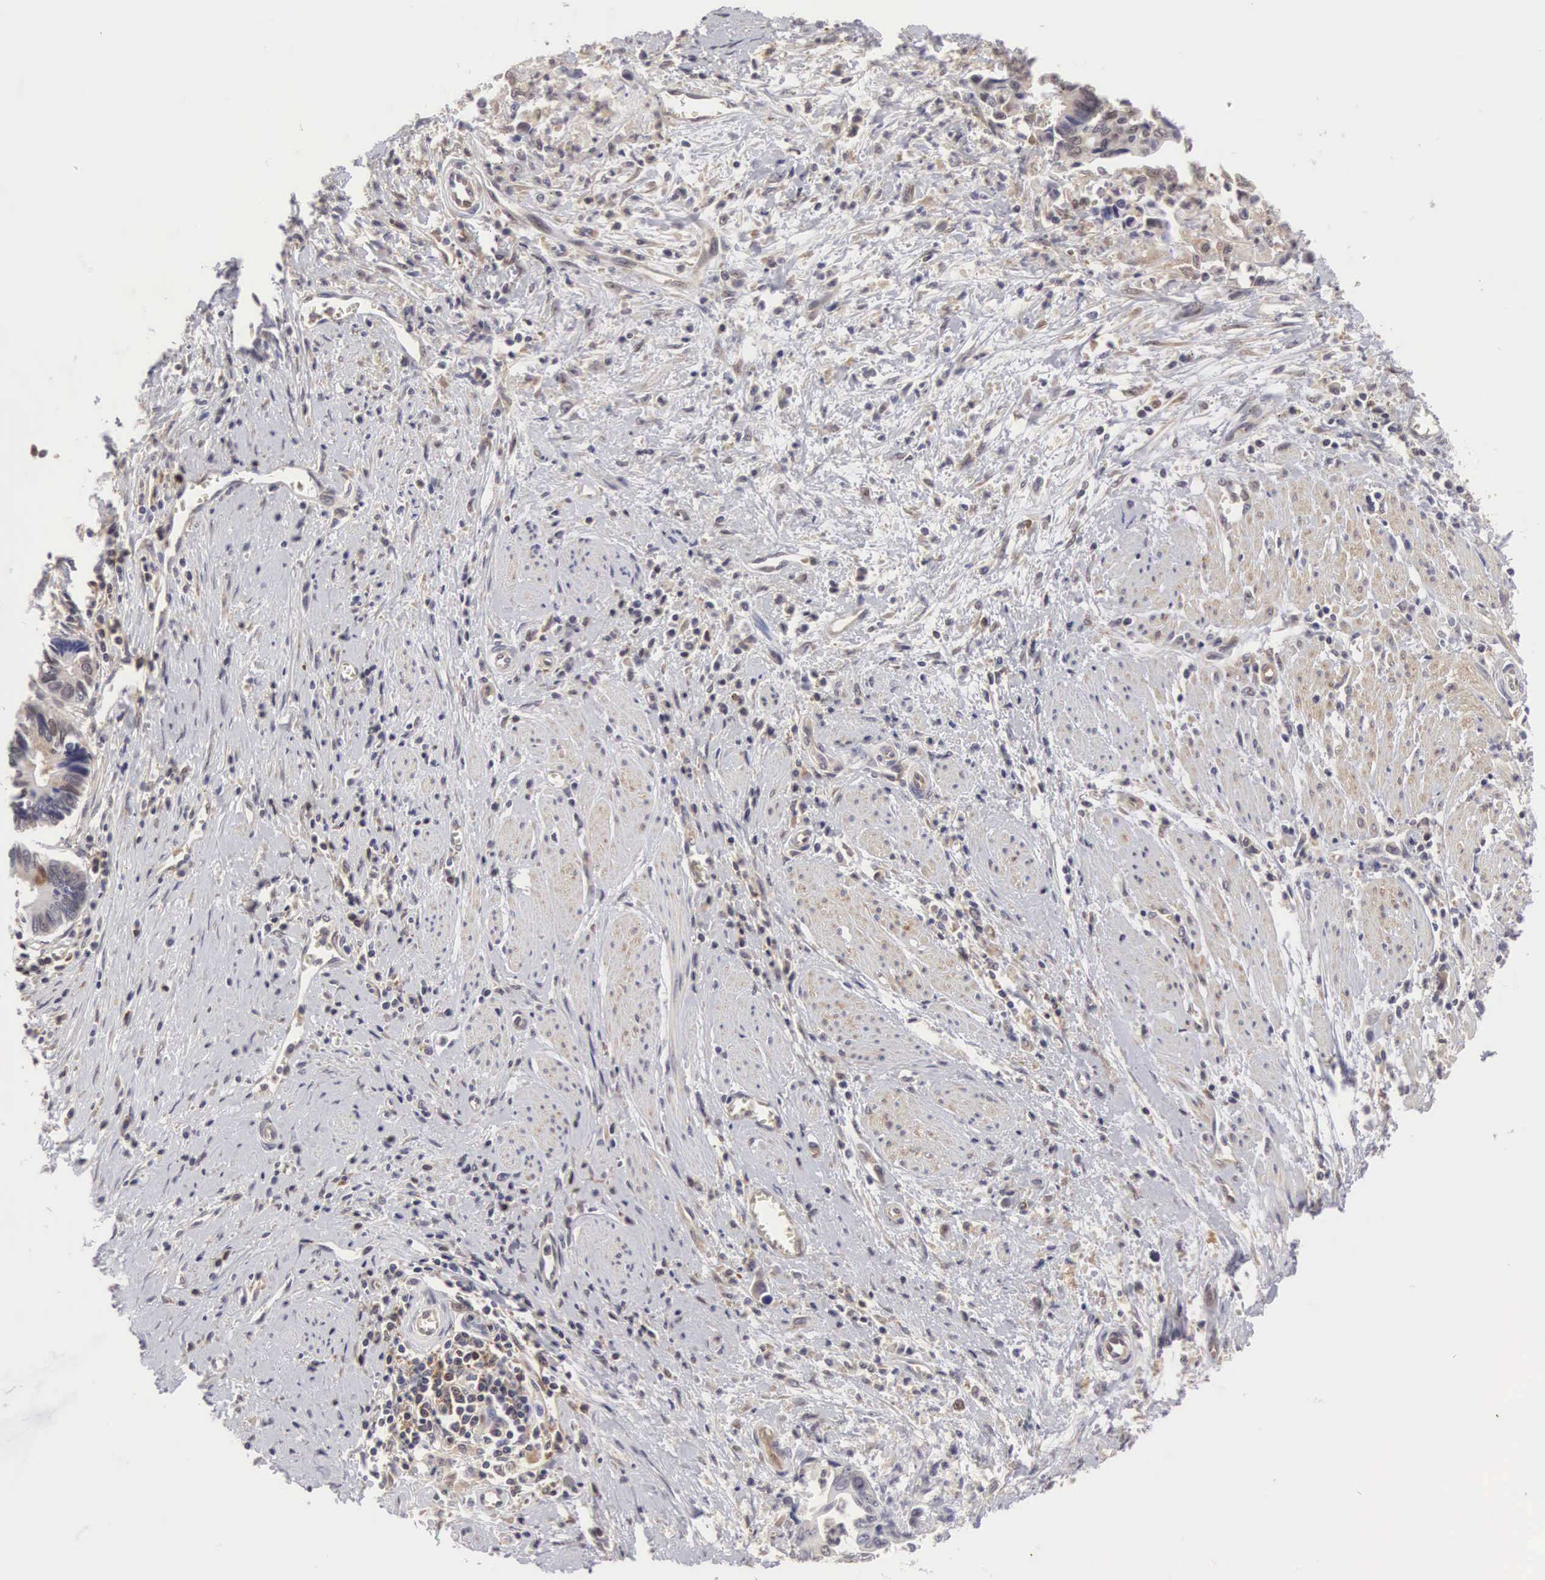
{"staining": {"intensity": "weak", "quantity": "<25%", "location": "cytoplasmic/membranous"}, "tissue": "pancreatic cancer", "cell_type": "Tumor cells", "image_type": "cancer", "snomed": [{"axis": "morphology", "description": "Adenocarcinoma, NOS"}, {"axis": "topography", "description": "Pancreas"}], "caption": "A micrograph of human pancreatic cancer (adenocarcinoma) is negative for staining in tumor cells.", "gene": "ADSL", "patient": {"sex": "female", "age": 70}}